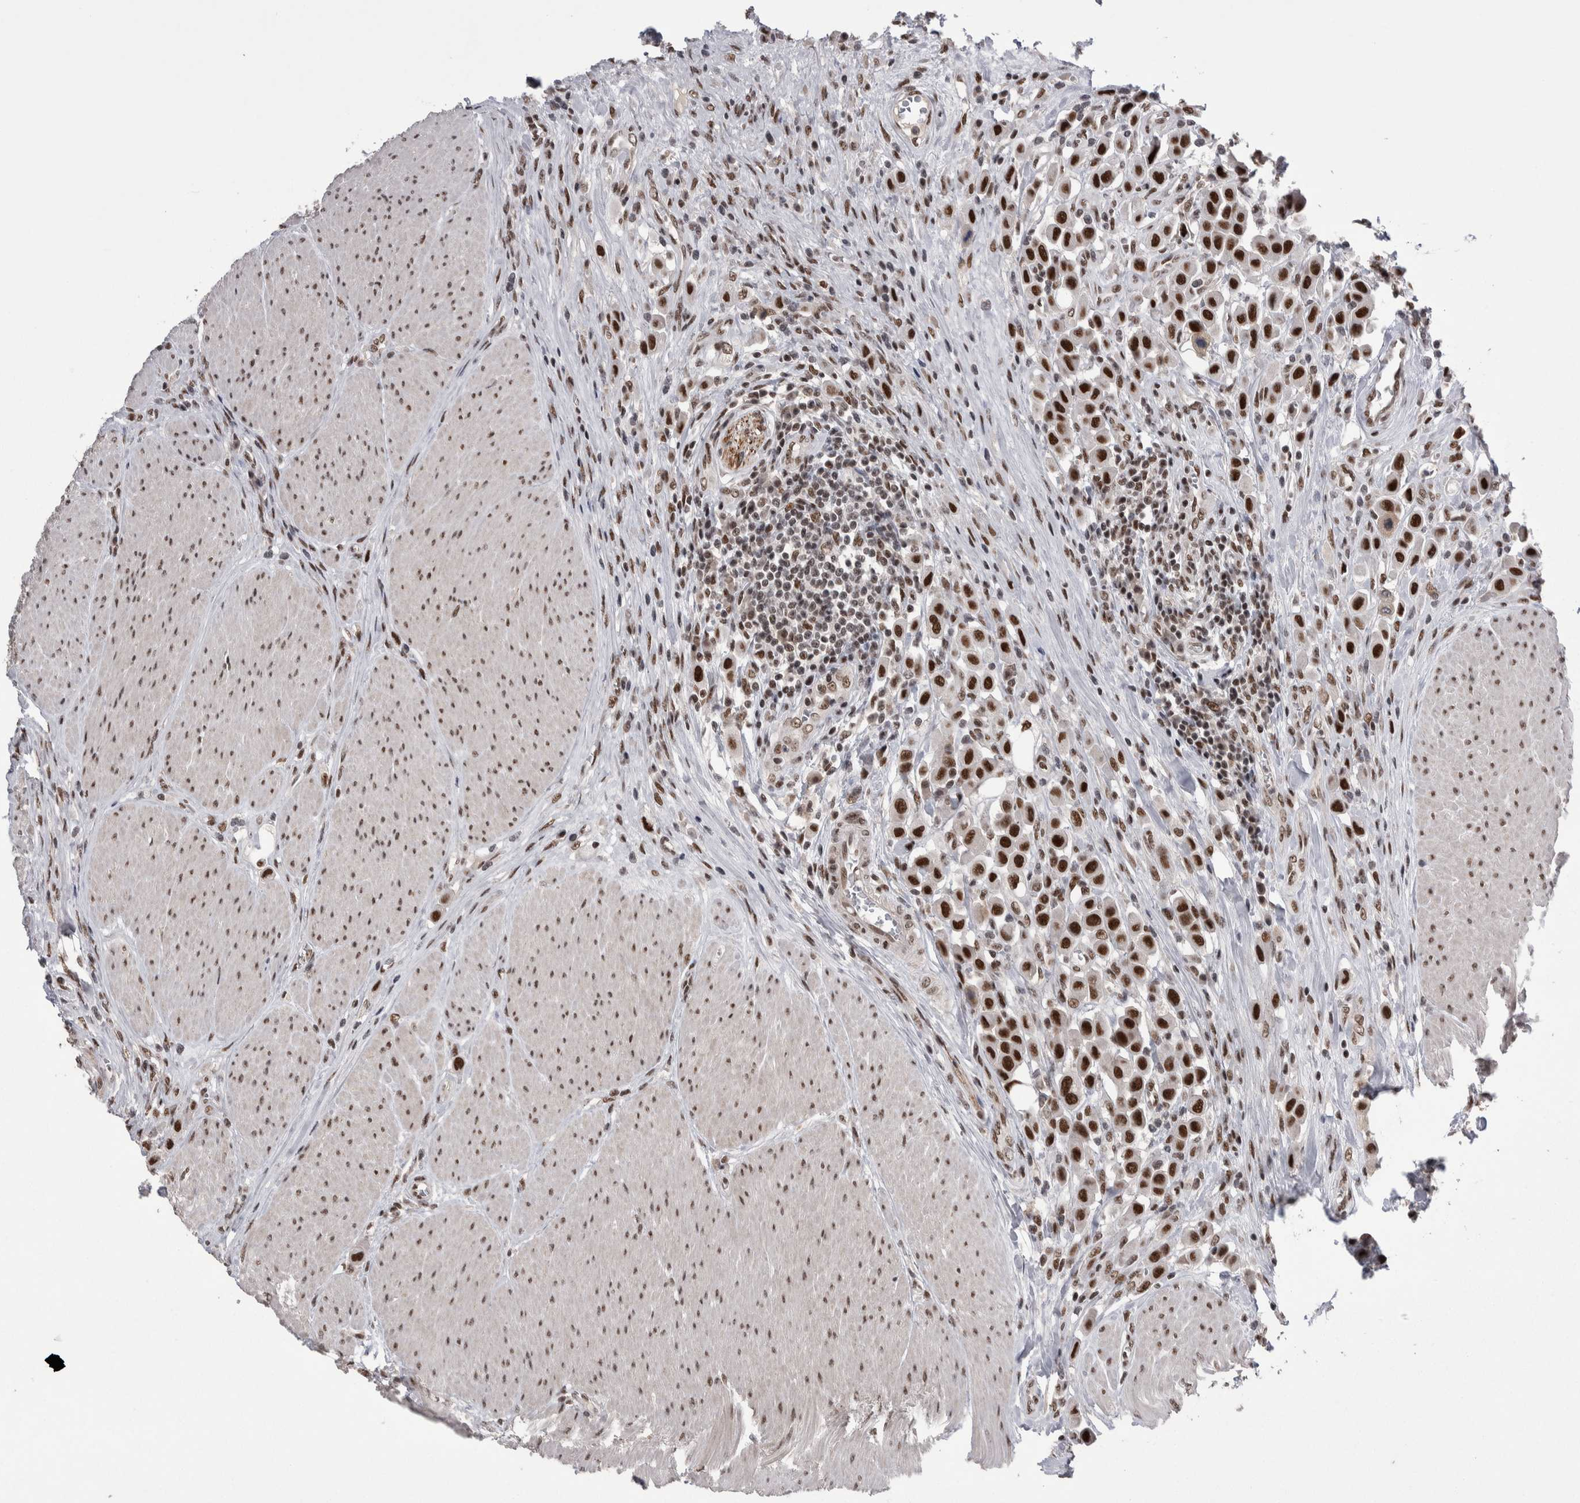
{"staining": {"intensity": "strong", "quantity": ">75%", "location": "nuclear"}, "tissue": "urothelial cancer", "cell_type": "Tumor cells", "image_type": "cancer", "snomed": [{"axis": "morphology", "description": "Urothelial carcinoma, High grade"}, {"axis": "topography", "description": "Urinary bladder"}], "caption": "Protein staining demonstrates strong nuclear positivity in approximately >75% of tumor cells in urothelial carcinoma (high-grade).", "gene": "DMTF1", "patient": {"sex": "male", "age": 50}}